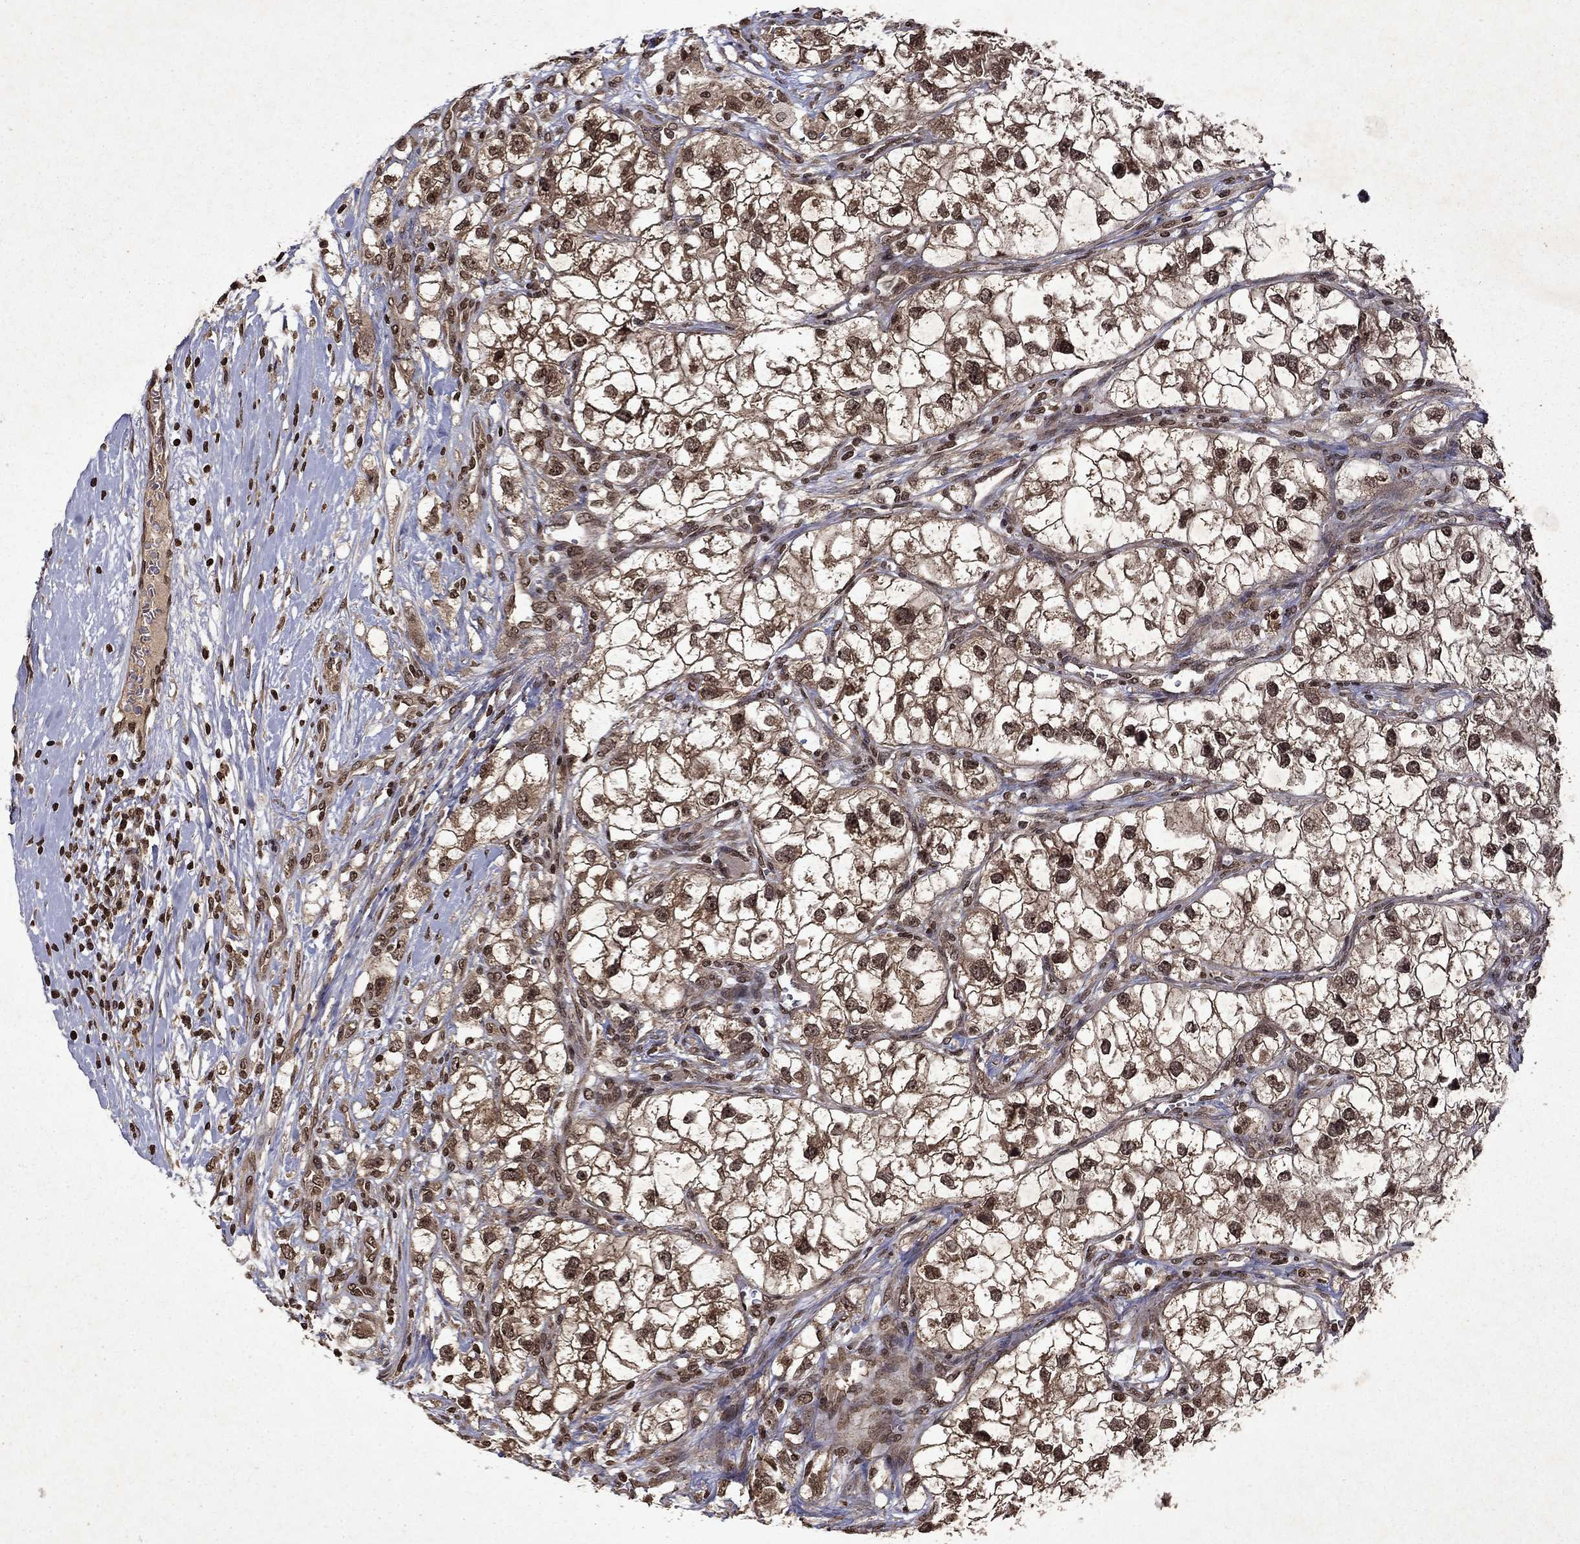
{"staining": {"intensity": "strong", "quantity": "25%-75%", "location": "nuclear"}, "tissue": "renal cancer", "cell_type": "Tumor cells", "image_type": "cancer", "snomed": [{"axis": "morphology", "description": "Adenocarcinoma, NOS"}, {"axis": "topography", "description": "Kidney"}], "caption": "Protein staining of renal cancer tissue demonstrates strong nuclear staining in about 25%-75% of tumor cells.", "gene": "PIN4", "patient": {"sex": "male", "age": 59}}